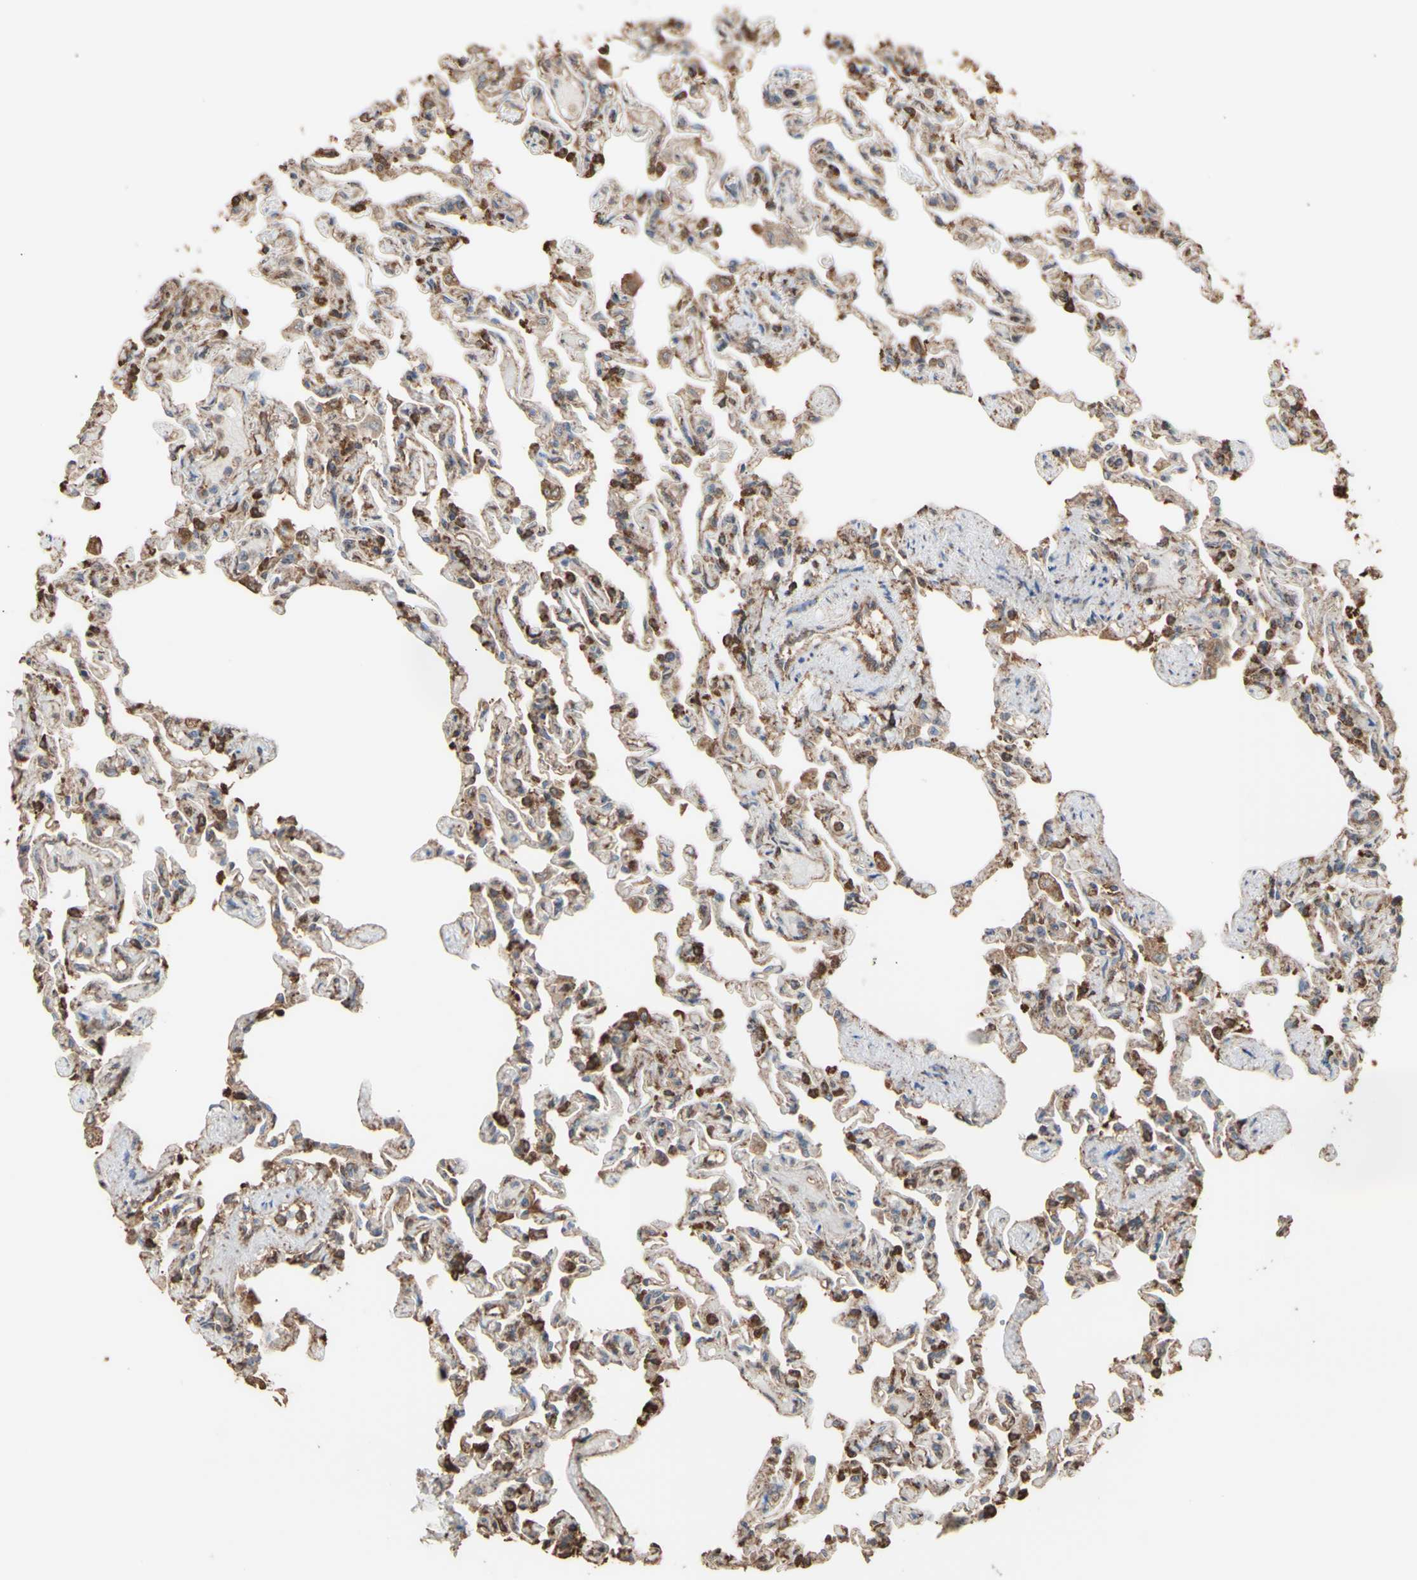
{"staining": {"intensity": "moderate", "quantity": ">75%", "location": "cytoplasmic/membranous"}, "tissue": "lung", "cell_type": "Alveolar cells", "image_type": "normal", "snomed": [{"axis": "morphology", "description": "Normal tissue, NOS"}, {"axis": "topography", "description": "Lung"}], "caption": "About >75% of alveolar cells in unremarkable lung demonstrate moderate cytoplasmic/membranous protein expression as visualized by brown immunohistochemical staining.", "gene": "ALDH9A1", "patient": {"sex": "male", "age": 21}}